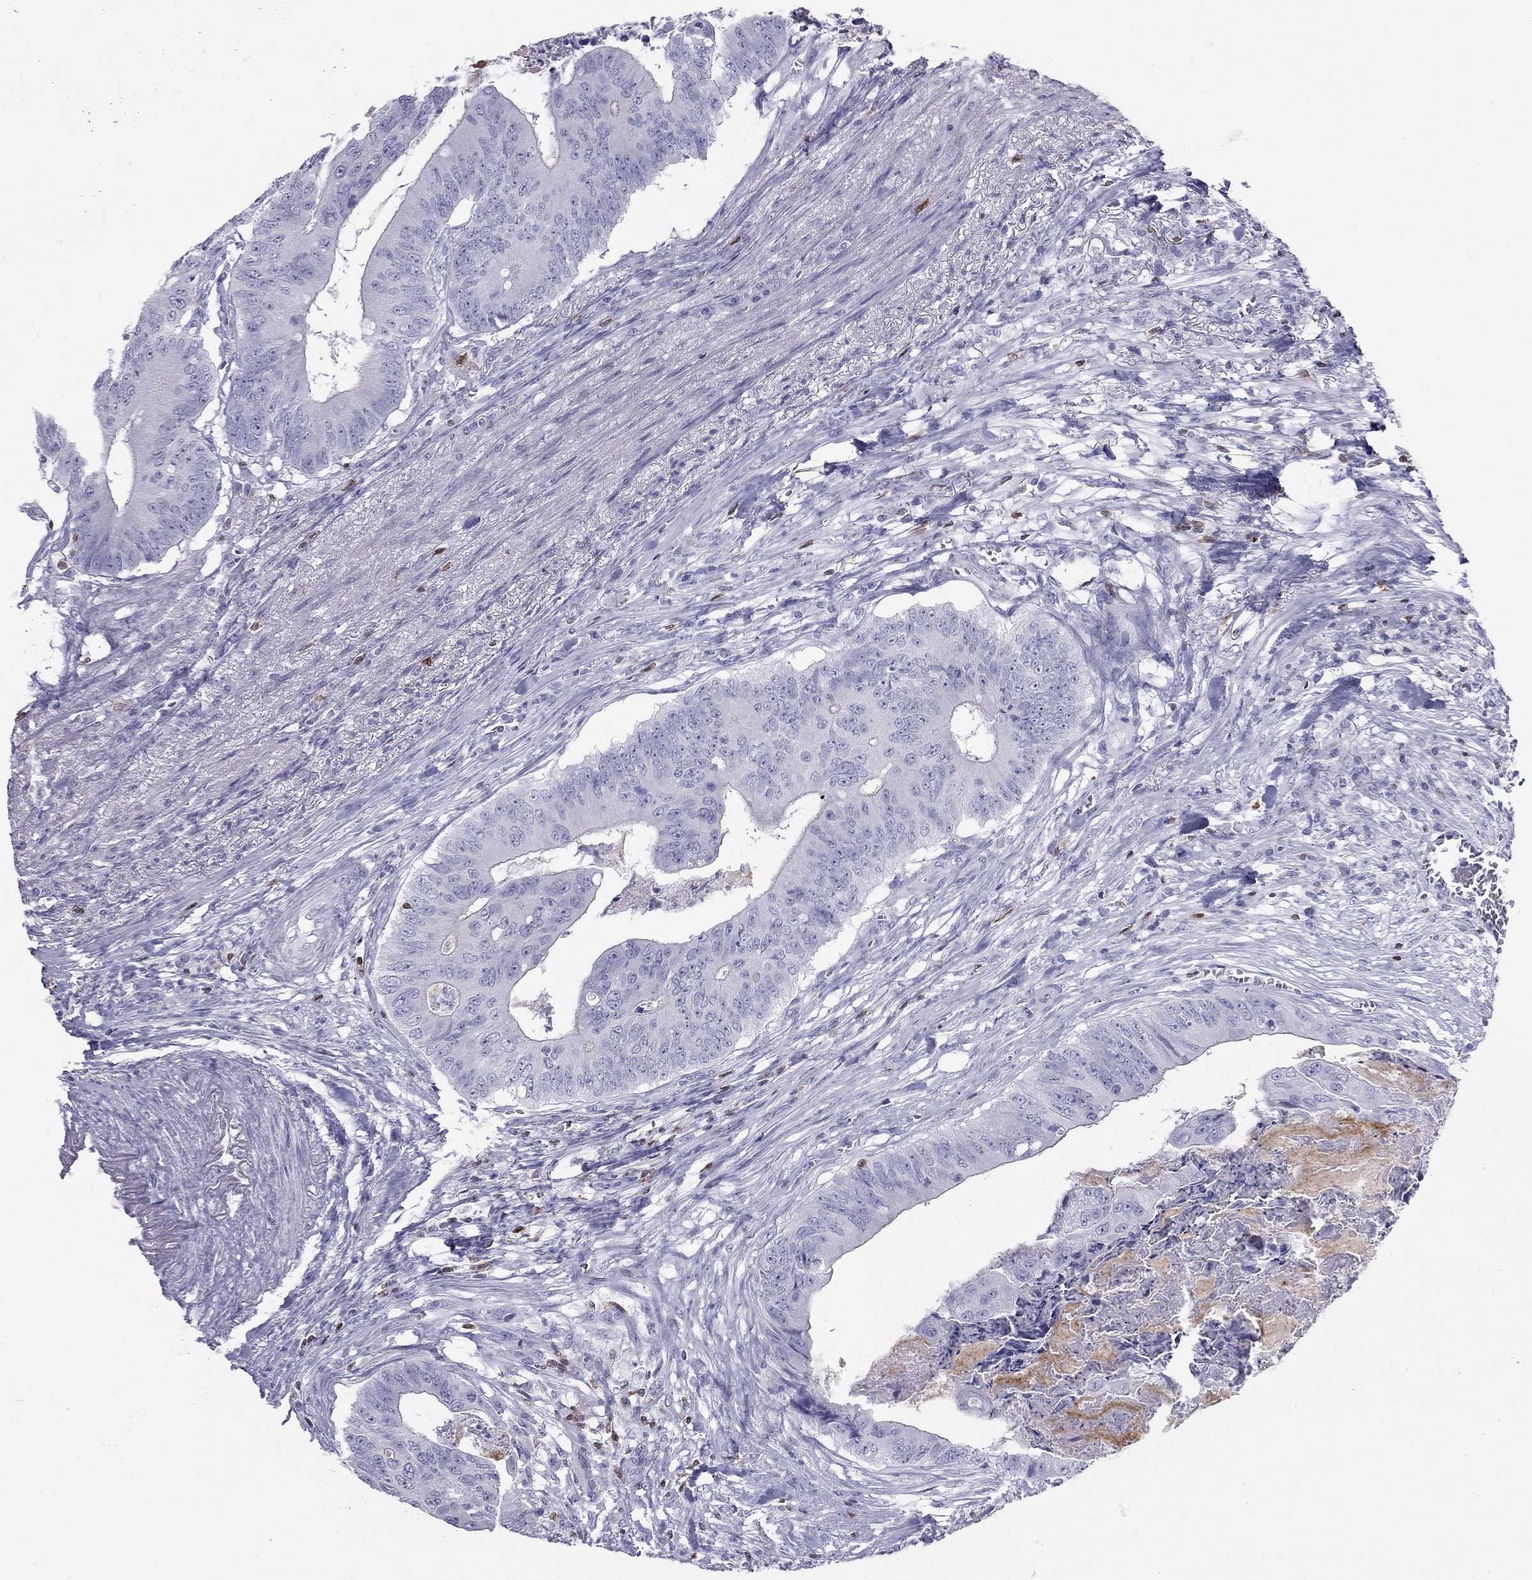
{"staining": {"intensity": "negative", "quantity": "none", "location": "none"}, "tissue": "colorectal cancer", "cell_type": "Tumor cells", "image_type": "cancer", "snomed": [{"axis": "morphology", "description": "Adenocarcinoma, NOS"}, {"axis": "topography", "description": "Colon"}], "caption": "Protein analysis of colorectal adenocarcinoma exhibits no significant staining in tumor cells.", "gene": "SH2D2A", "patient": {"sex": "male", "age": 84}}